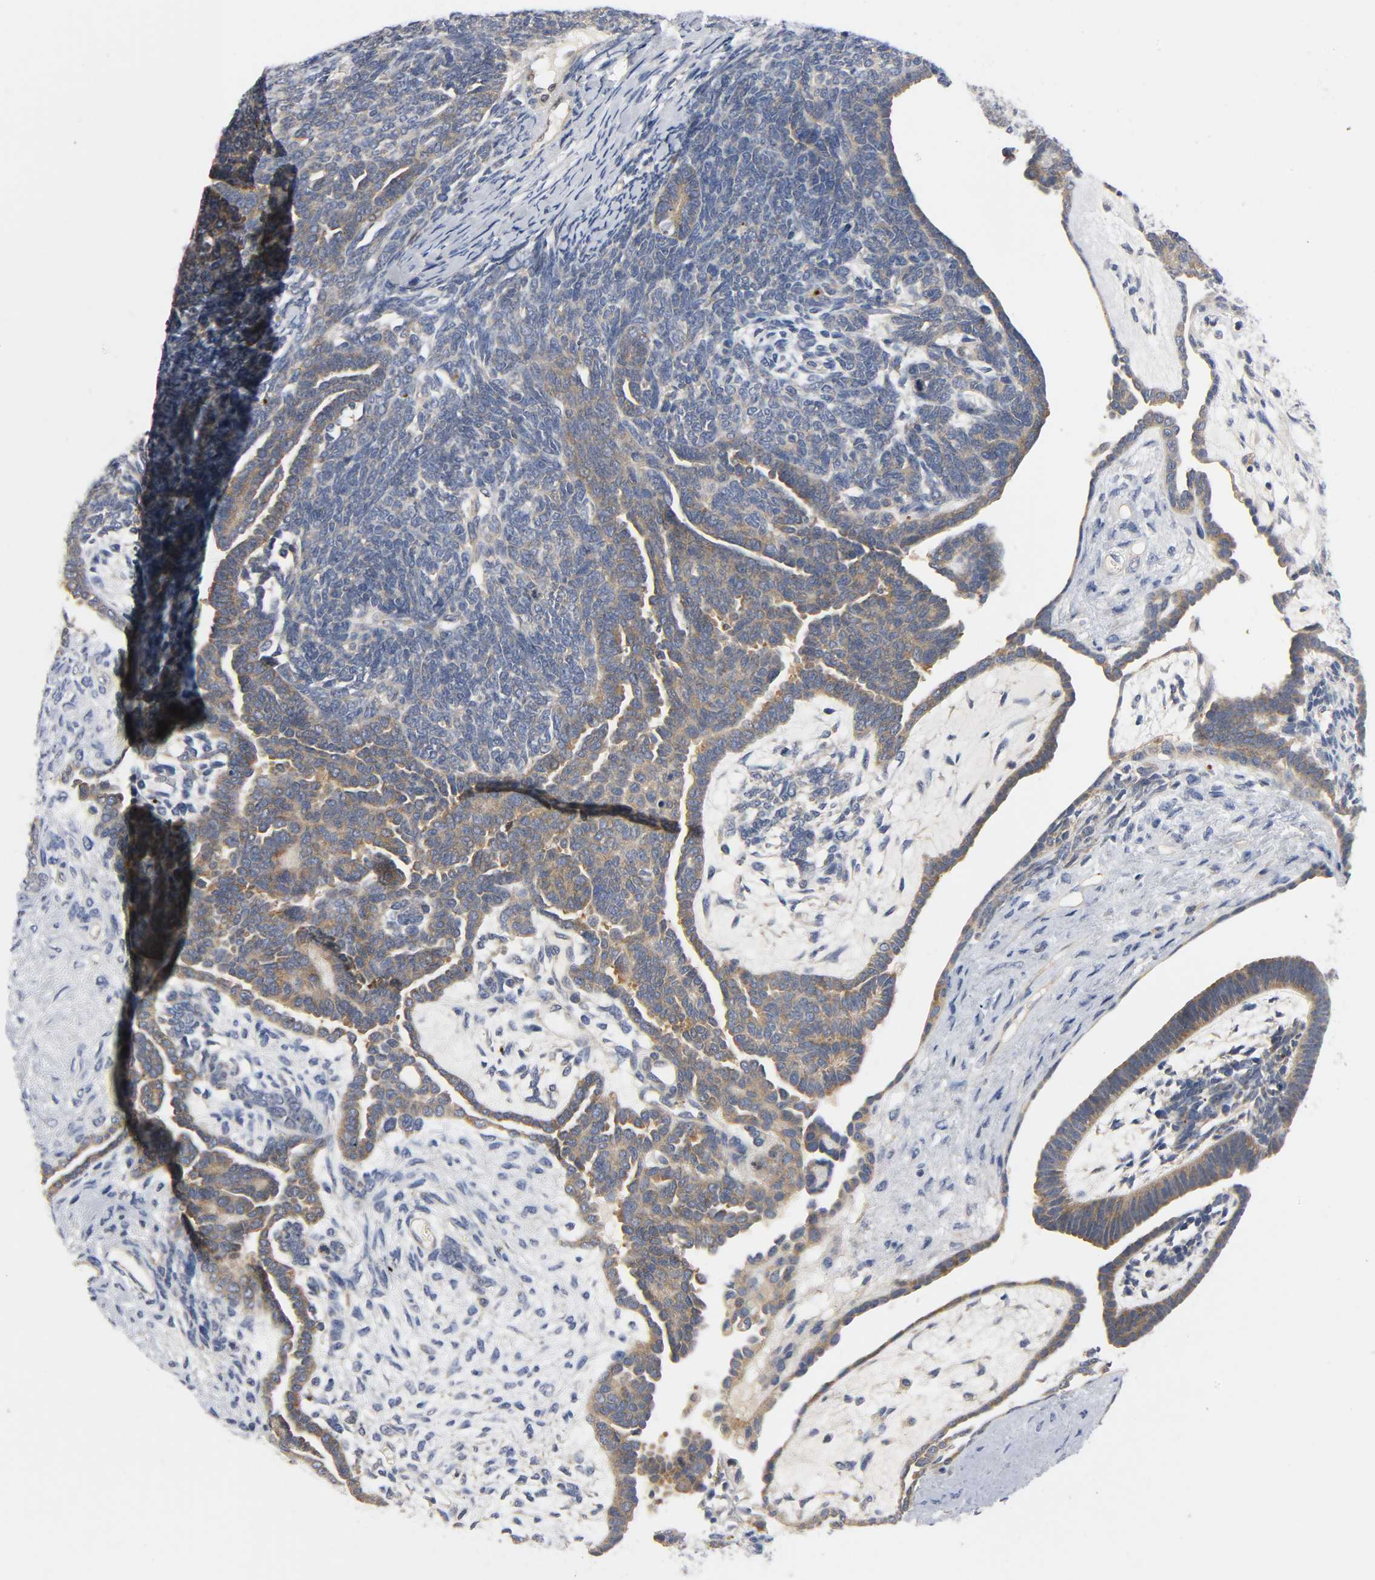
{"staining": {"intensity": "weak", "quantity": ">75%", "location": "cytoplasmic/membranous"}, "tissue": "endometrial cancer", "cell_type": "Tumor cells", "image_type": "cancer", "snomed": [{"axis": "morphology", "description": "Neoplasm, malignant, NOS"}, {"axis": "topography", "description": "Endometrium"}], "caption": "Brown immunohistochemical staining in human malignant neoplasm (endometrial) shows weak cytoplasmic/membranous expression in about >75% of tumor cells.", "gene": "HDAC6", "patient": {"sex": "female", "age": 74}}